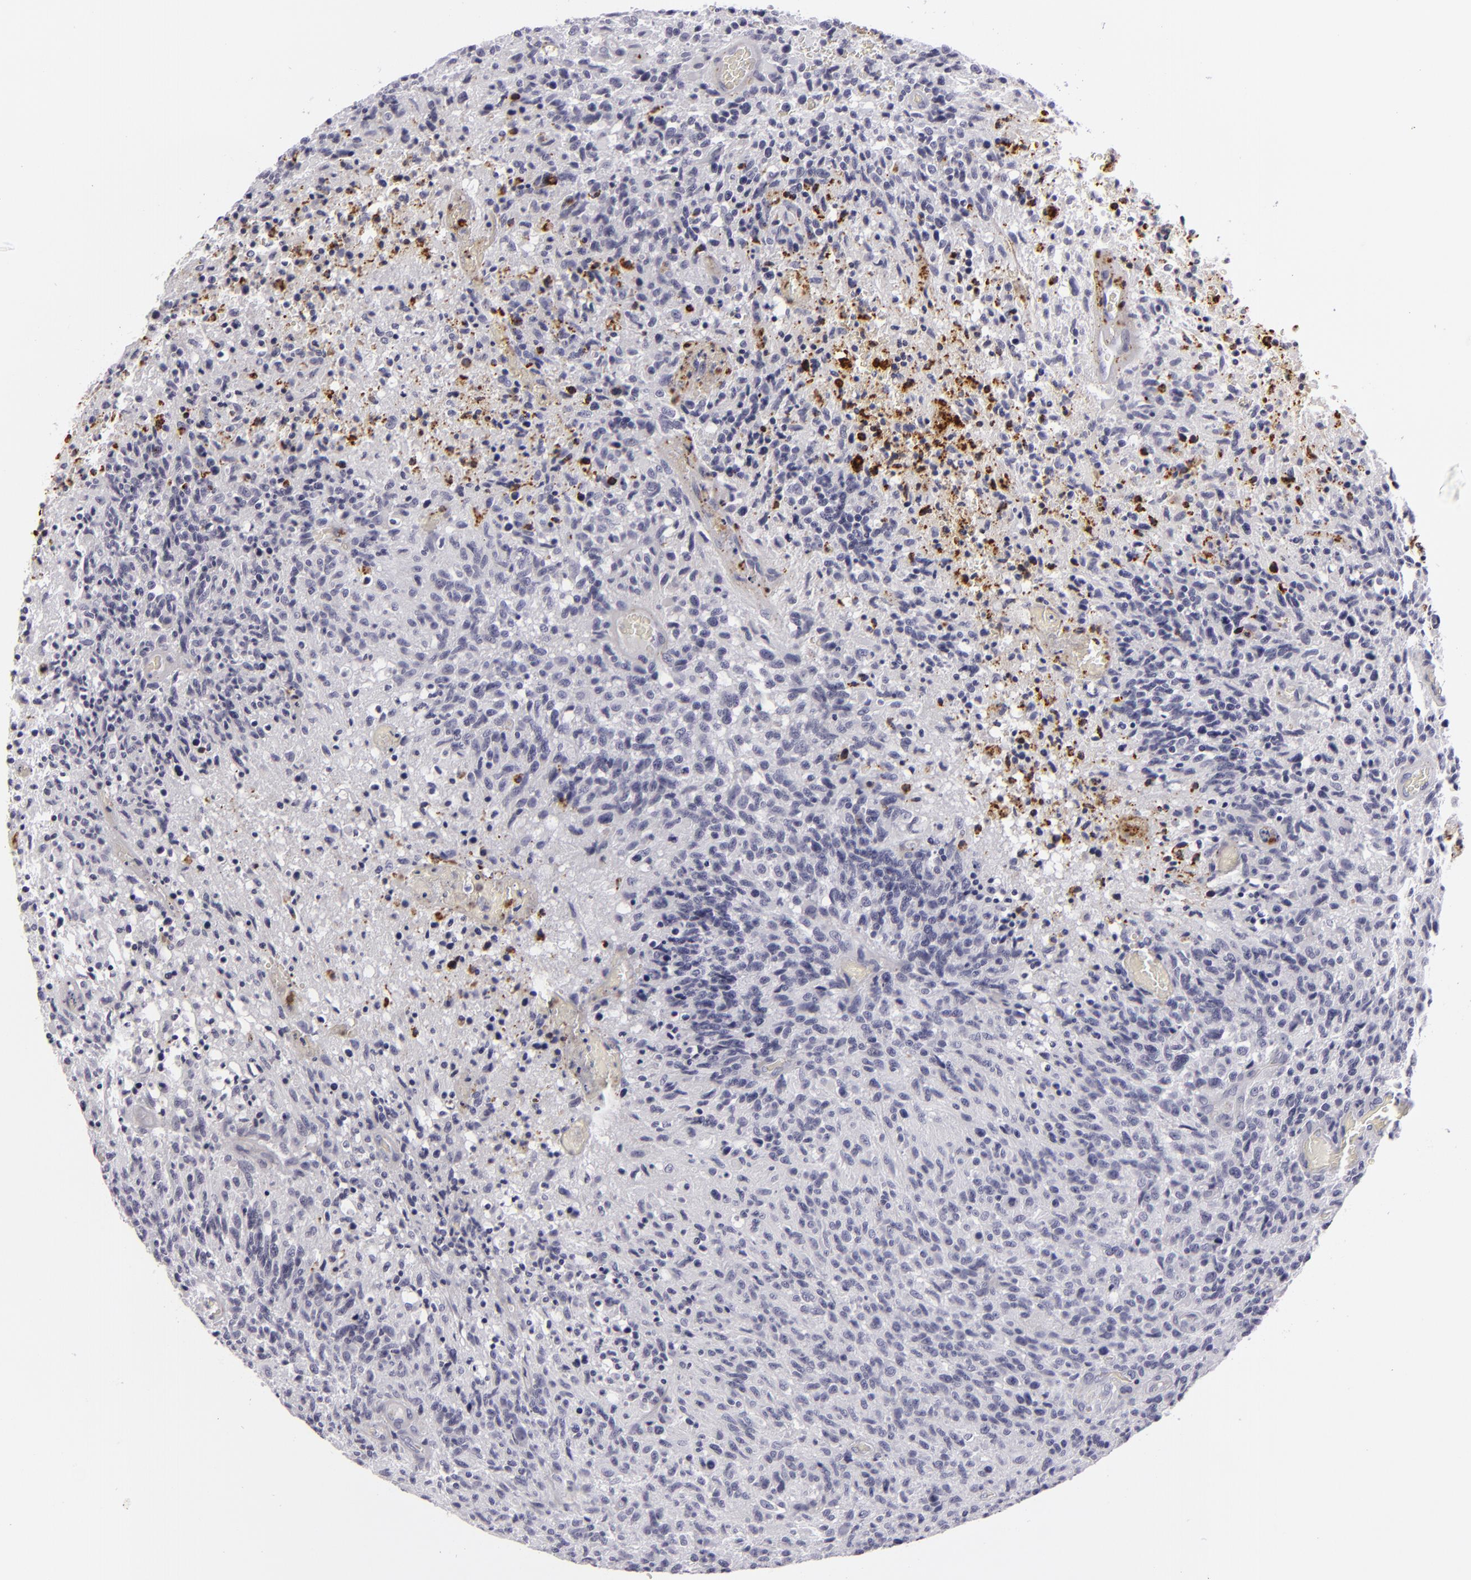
{"staining": {"intensity": "negative", "quantity": "none", "location": "none"}, "tissue": "glioma", "cell_type": "Tumor cells", "image_type": "cancer", "snomed": [{"axis": "morphology", "description": "Glioma, malignant, High grade"}, {"axis": "topography", "description": "Brain"}], "caption": "The image displays no significant expression in tumor cells of glioma.", "gene": "C9", "patient": {"sex": "male", "age": 36}}